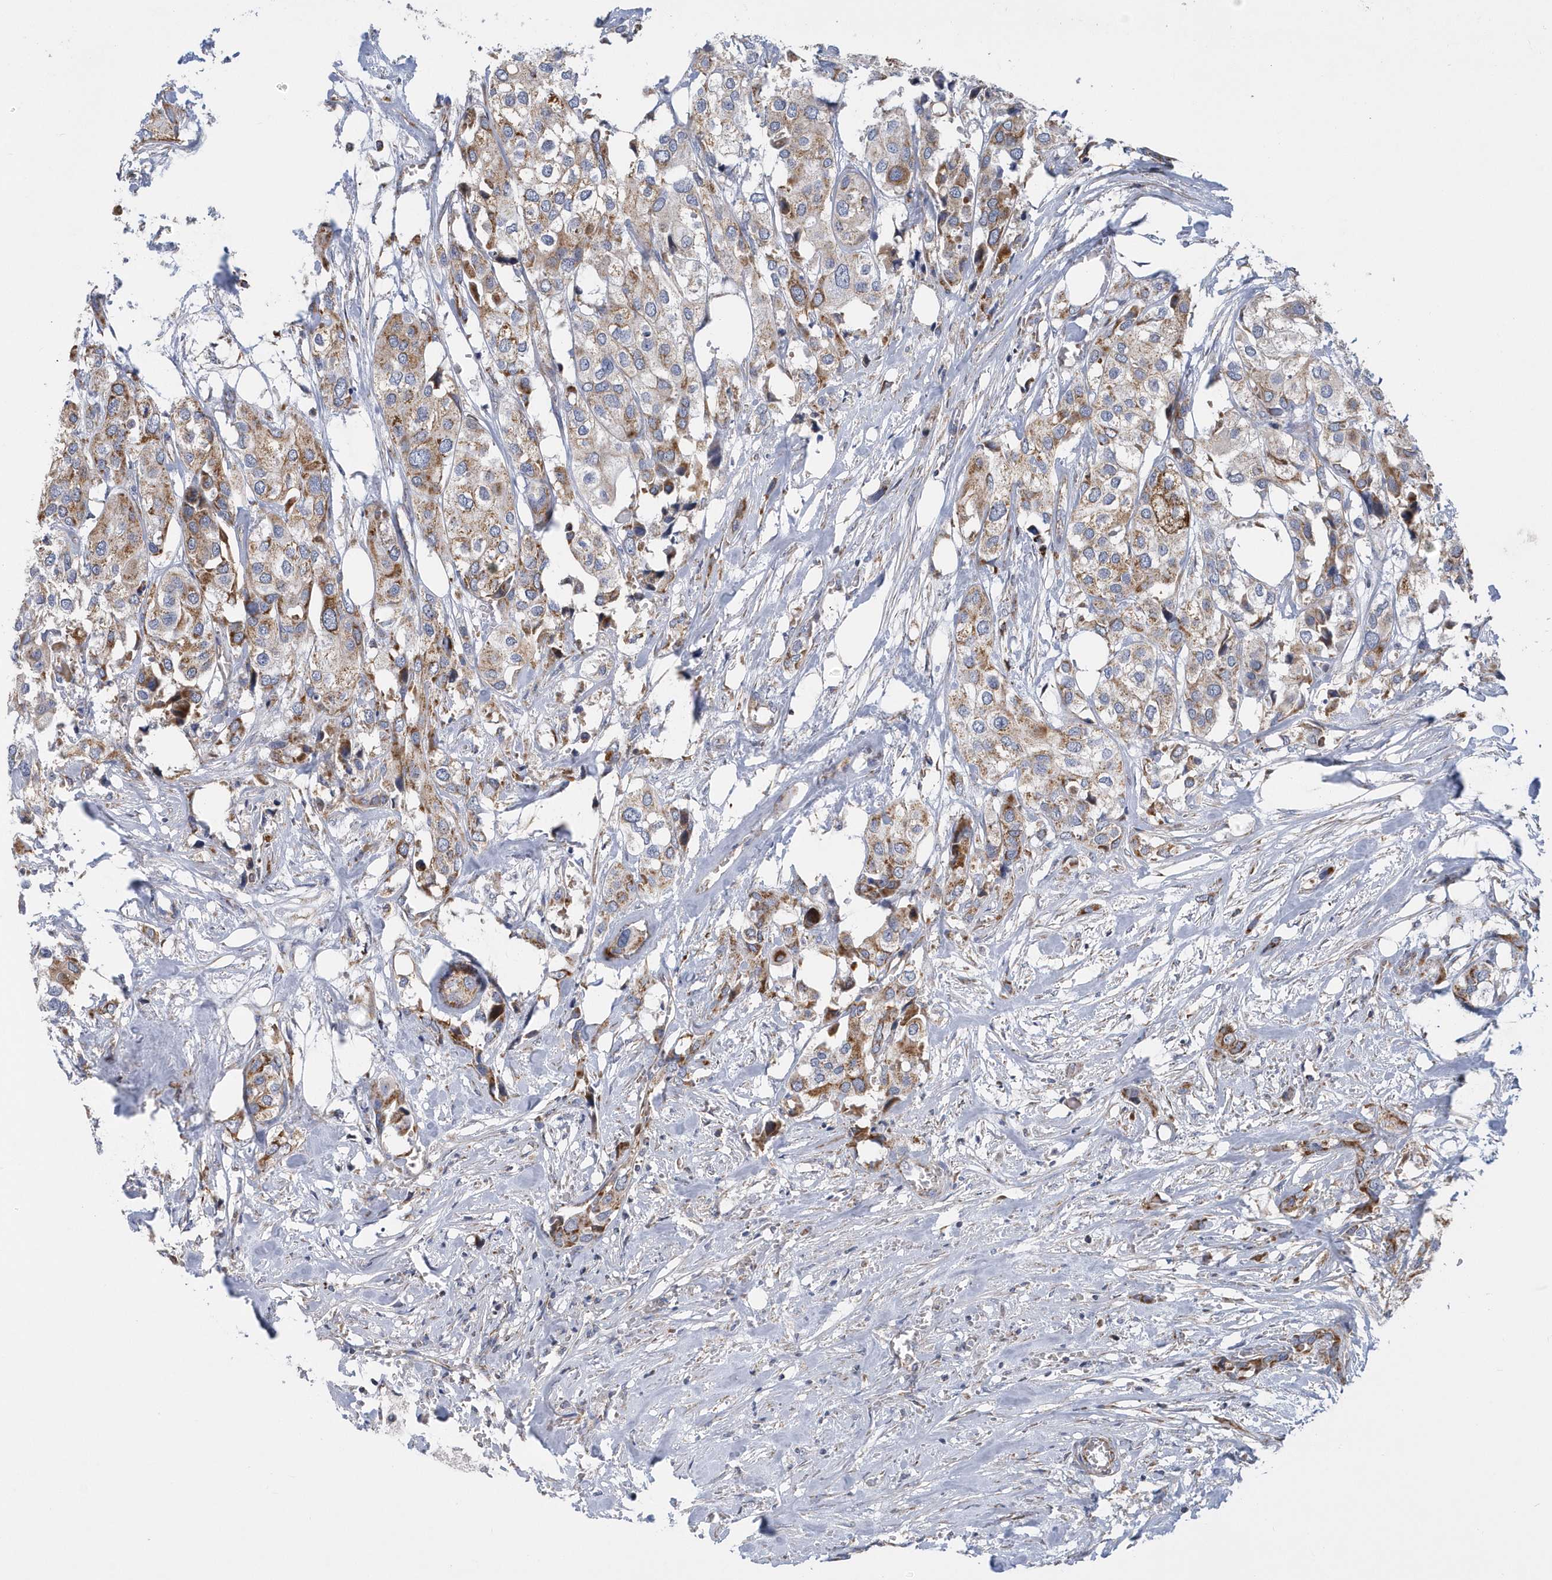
{"staining": {"intensity": "moderate", "quantity": ">75%", "location": "cytoplasmic/membranous"}, "tissue": "urothelial cancer", "cell_type": "Tumor cells", "image_type": "cancer", "snomed": [{"axis": "morphology", "description": "Urothelial carcinoma, High grade"}, {"axis": "topography", "description": "Urinary bladder"}], "caption": "High-power microscopy captured an immunohistochemistry micrograph of urothelial carcinoma (high-grade), revealing moderate cytoplasmic/membranous expression in about >75% of tumor cells. The staining was performed using DAB (3,3'-diaminobenzidine) to visualize the protein expression in brown, while the nuclei were stained in blue with hematoxylin (Magnification: 20x).", "gene": "VWA5B2", "patient": {"sex": "male", "age": 64}}